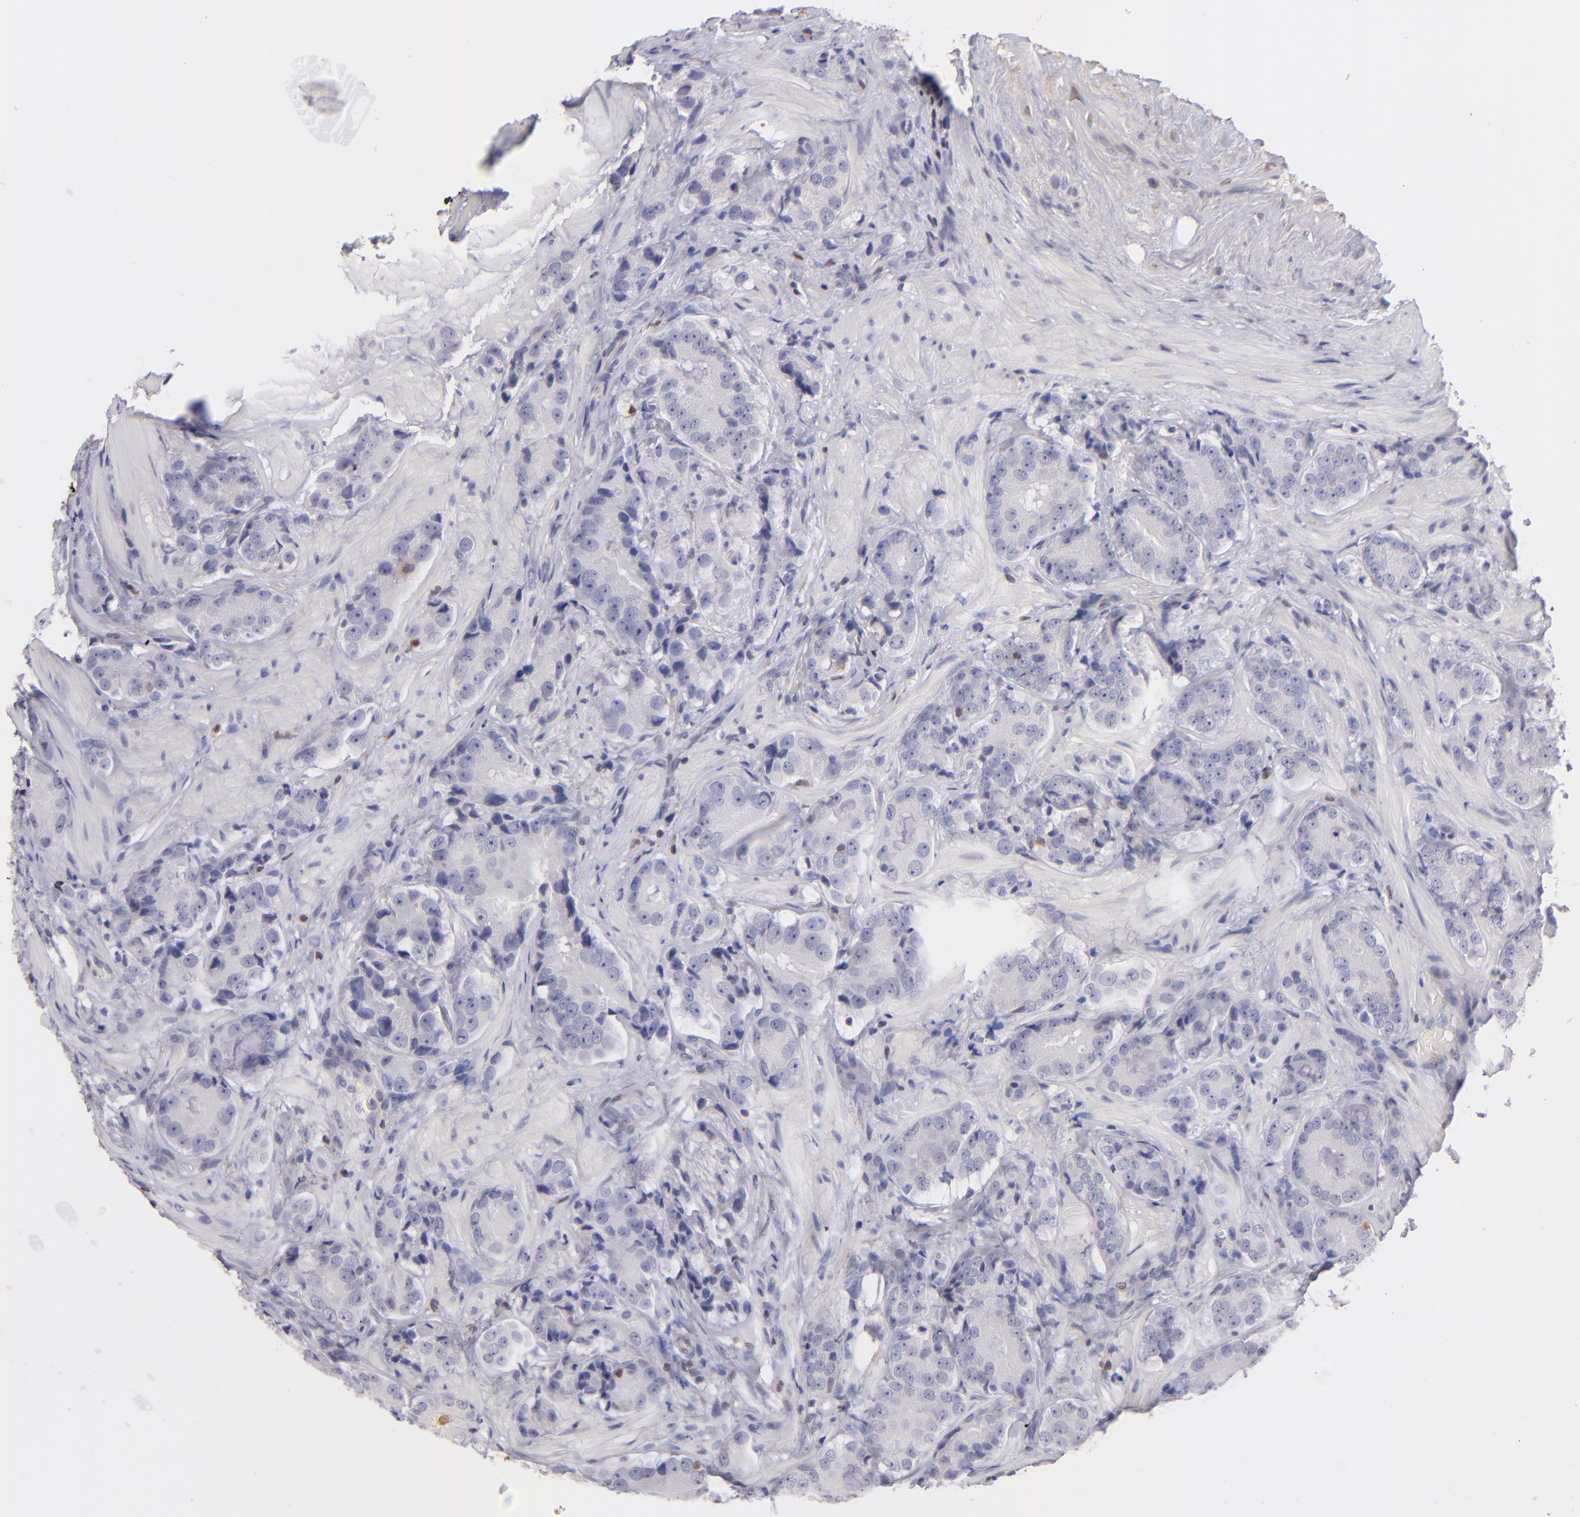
{"staining": {"intensity": "negative", "quantity": "none", "location": "none"}, "tissue": "prostate cancer", "cell_type": "Tumor cells", "image_type": "cancer", "snomed": [{"axis": "morphology", "description": "Adenocarcinoma, High grade"}, {"axis": "topography", "description": "Prostate"}], "caption": "A micrograph of human adenocarcinoma (high-grade) (prostate) is negative for staining in tumor cells.", "gene": "S100A2", "patient": {"sex": "male", "age": 70}}